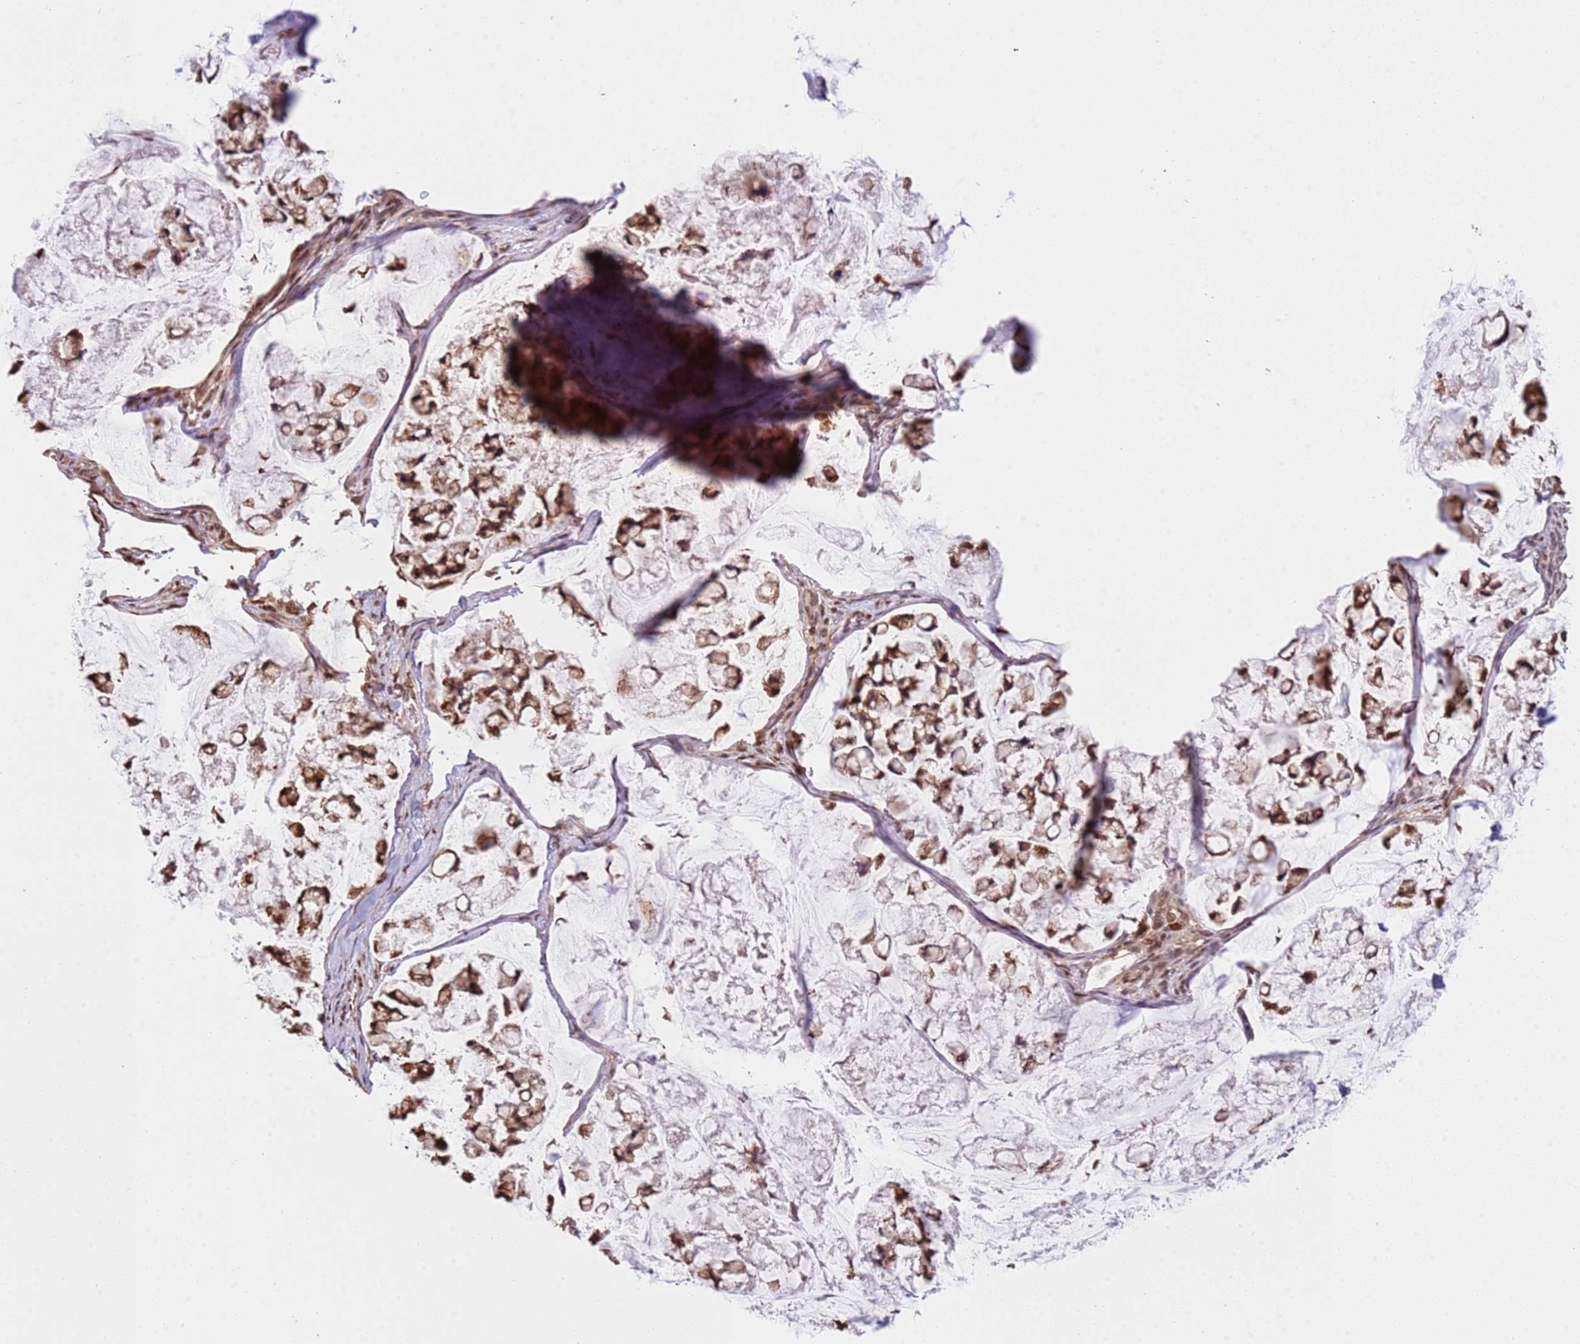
{"staining": {"intensity": "moderate", "quantity": ">75%", "location": "cytoplasmic/membranous,nuclear"}, "tissue": "stomach cancer", "cell_type": "Tumor cells", "image_type": "cancer", "snomed": [{"axis": "morphology", "description": "Adenocarcinoma, NOS"}, {"axis": "topography", "description": "Stomach, lower"}], "caption": "A brown stain shows moderate cytoplasmic/membranous and nuclear expression of a protein in human stomach cancer tumor cells.", "gene": "SCAF1", "patient": {"sex": "male", "age": 67}}